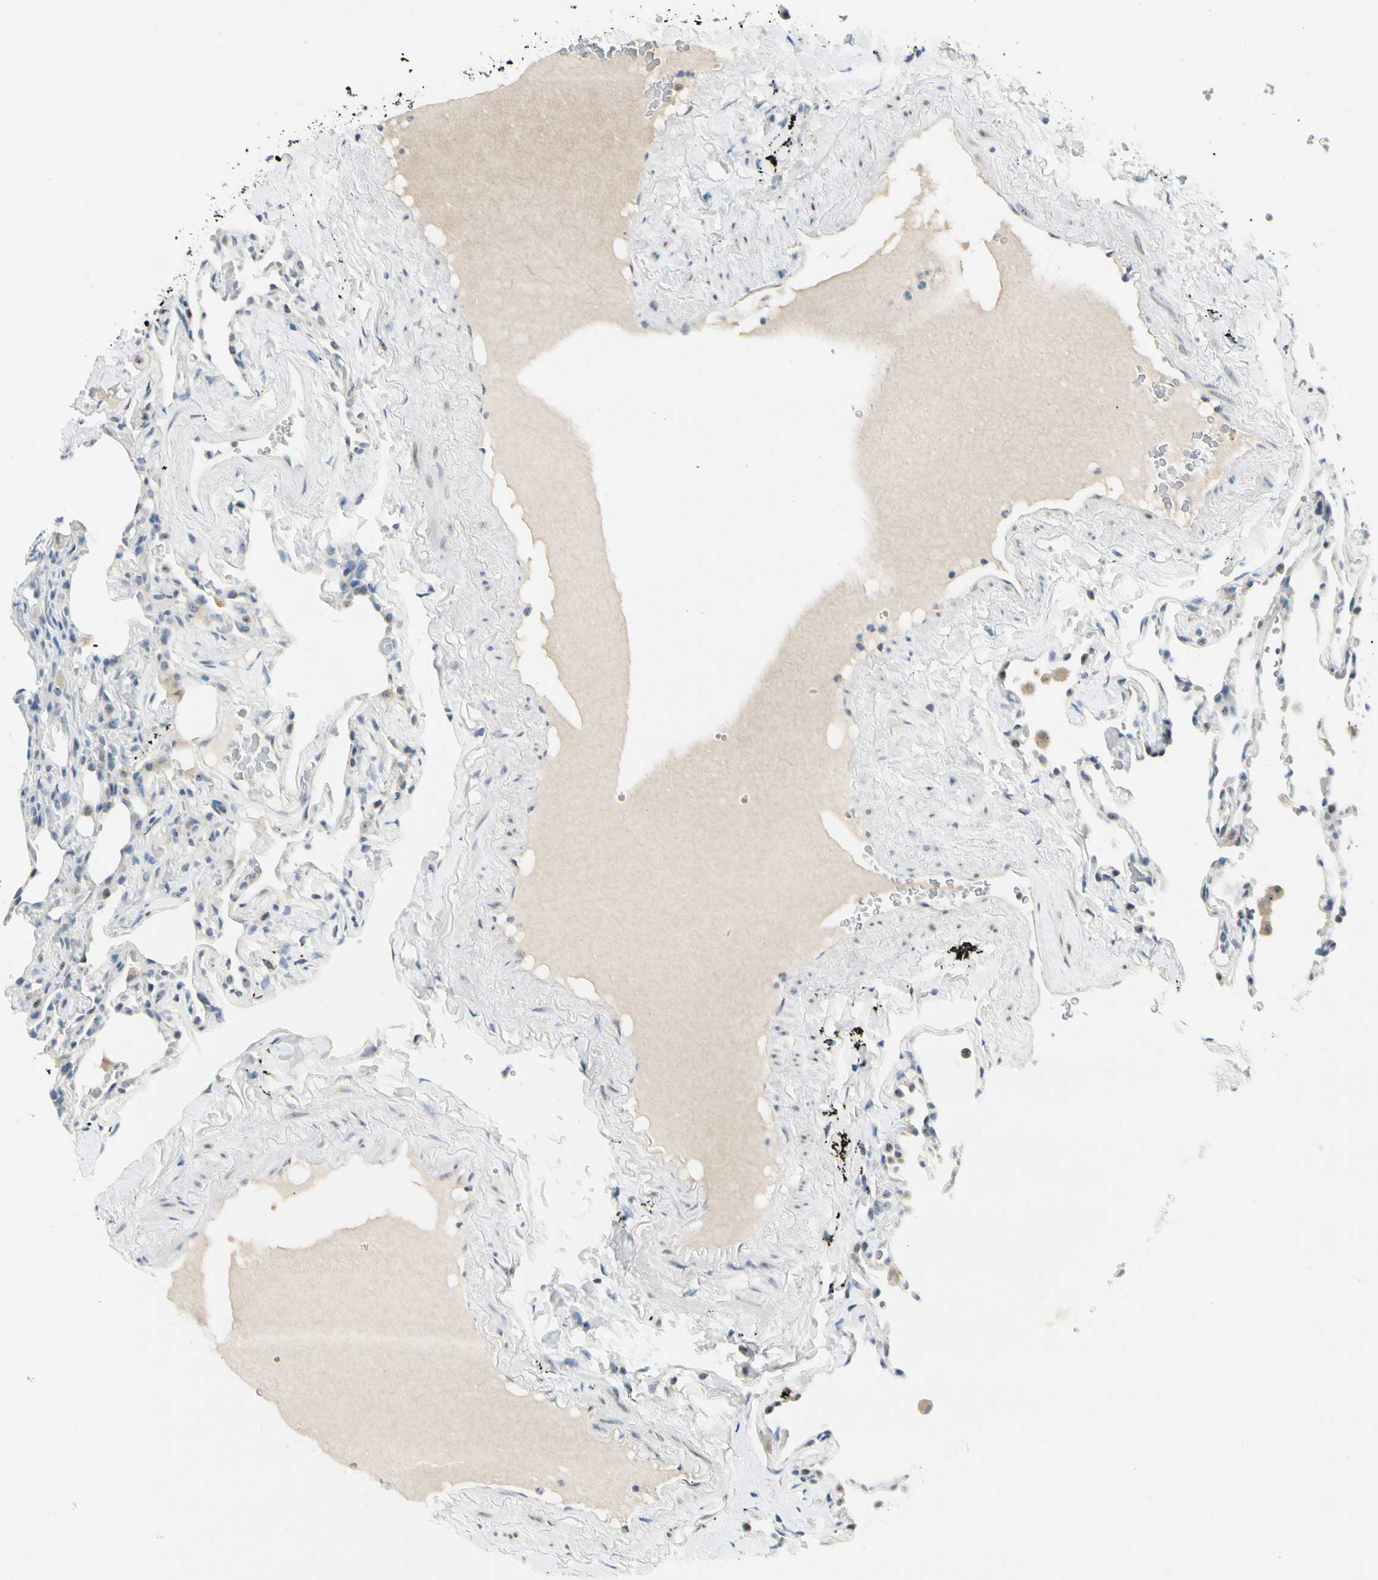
{"staining": {"intensity": "negative", "quantity": "none", "location": "none"}, "tissue": "lung", "cell_type": "Alveolar cells", "image_type": "normal", "snomed": [{"axis": "morphology", "description": "Normal tissue, NOS"}, {"axis": "morphology", "description": "Soft tissue tumor metastatic"}, {"axis": "topography", "description": "Lung"}], "caption": "Human lung stained for a protein using immunohistochemistry (IHC) shows no expression in alveolar cells.", "gene": "ZSCAN1", "patient": {"sex": "male", "age": 59}}